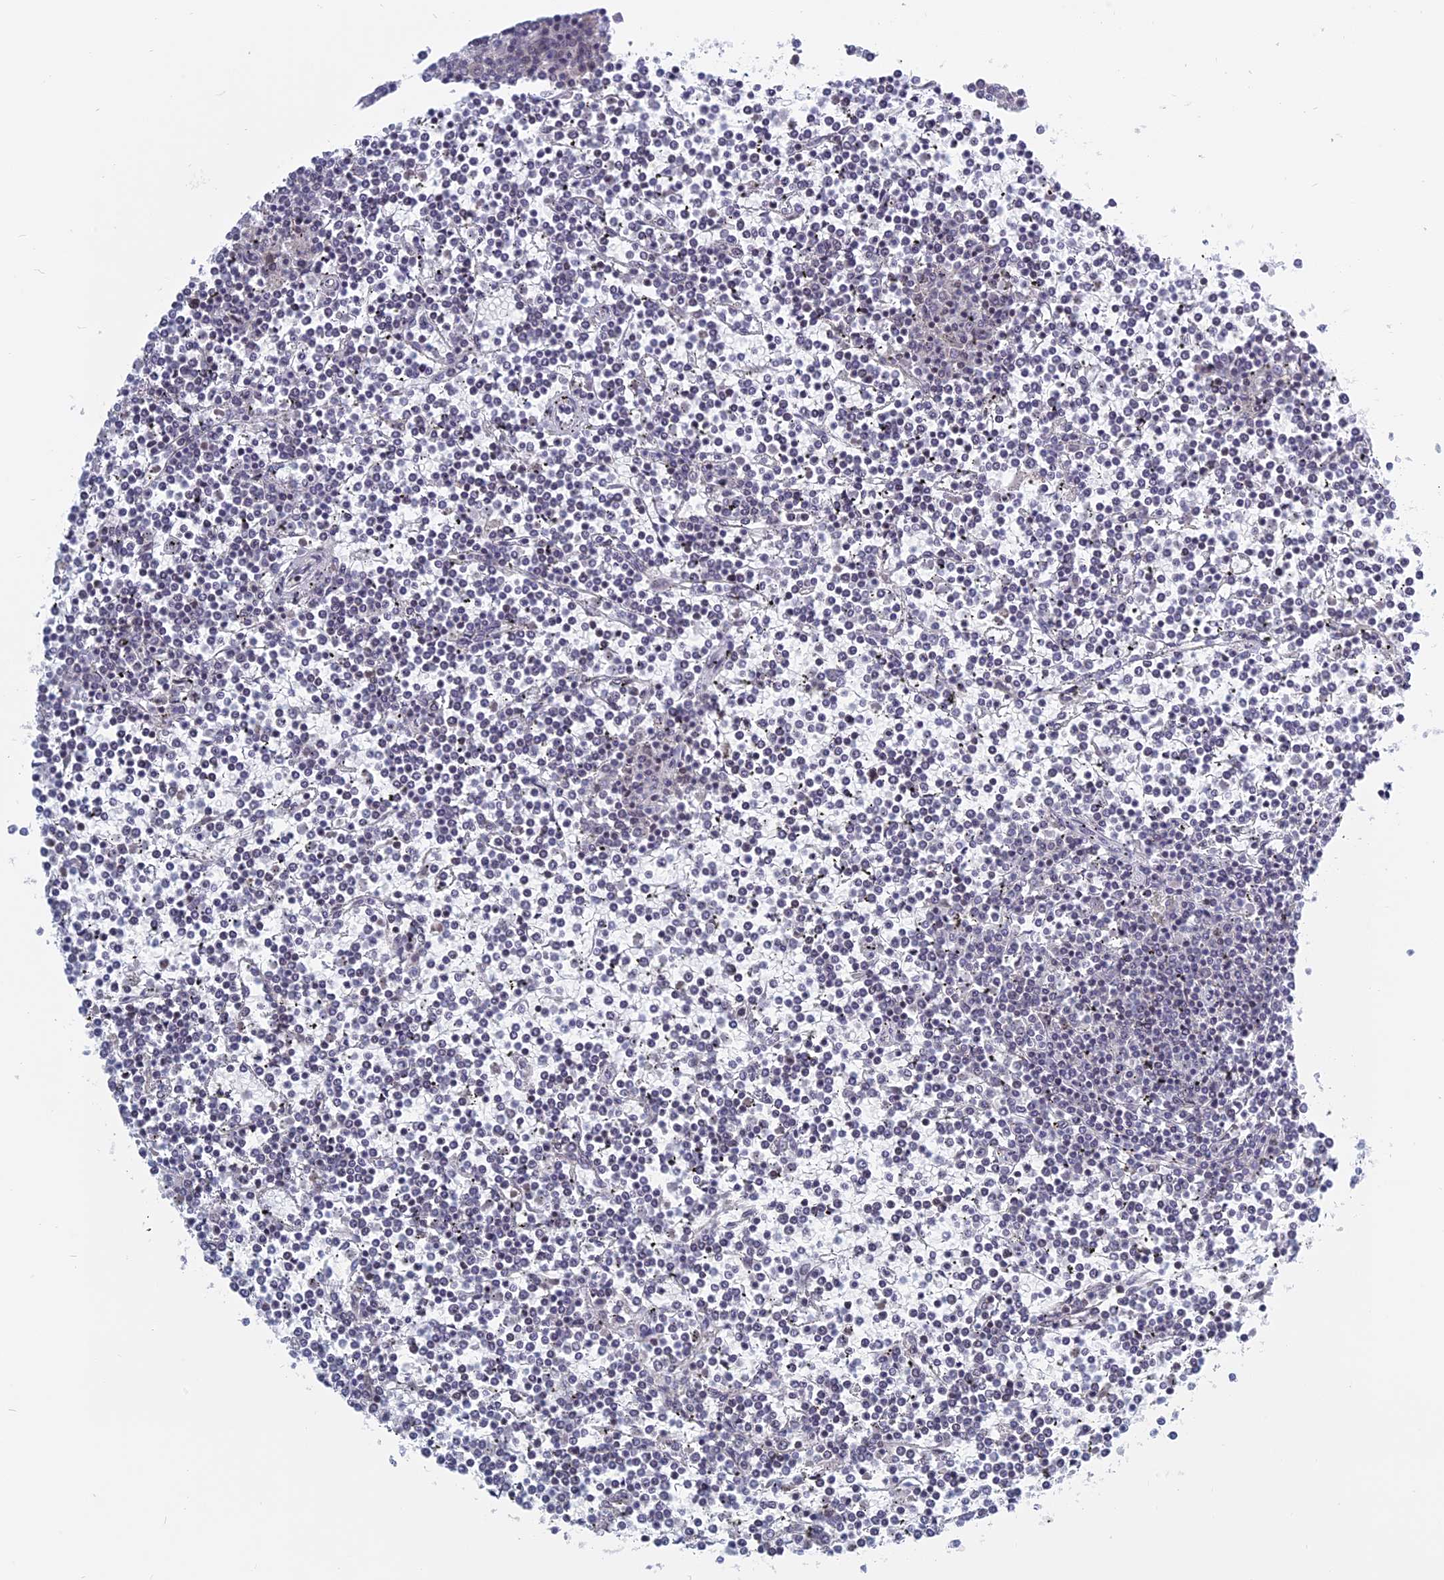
{"staining": {"intensity": "negative", "quantity": "none", "location": "none"}, "tissue": "lymphoma", "cell_type": "Tumor cells", "image_type": "cancer", "snomed": [{"axis": "morphology", "description": "Malignant lymphoma, non-Hodgkin's type, Low grade"}, {"axis": "topography", "description": "Spleen"}], "caption": "Immunohistochemistry histopathology image of human lymphoma stained for a protein (brown), which exhibits no staining in tumor cells. (Stains: DAB (3,3'-diaminobenzidine) IHC with hematoxylin counter stain, Microscopy: brightfield microscopy at high magnification).", "gene": "RPS19BP1", "patient": {"sex": "female", "age": 19}}